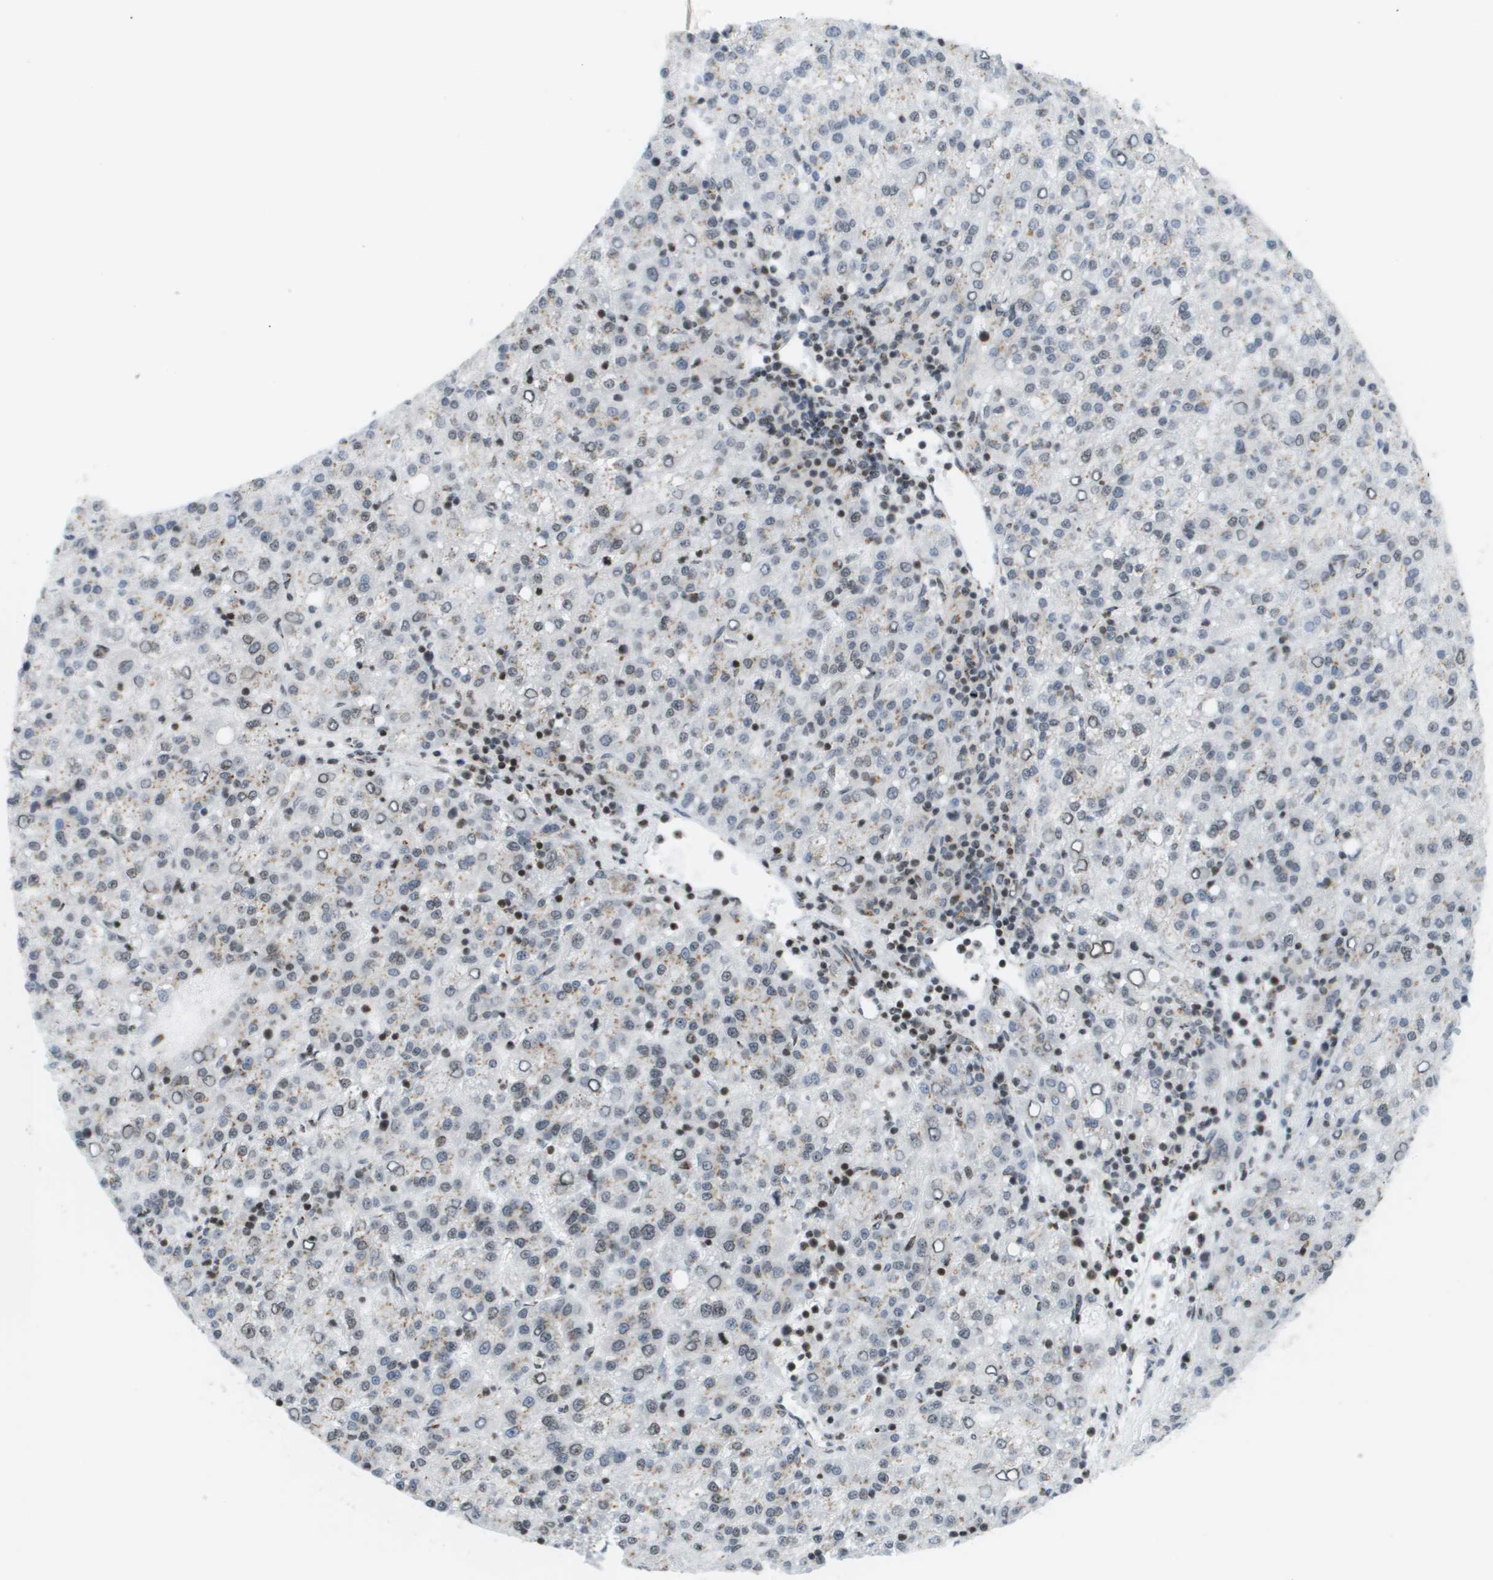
{"staining": {"intensity": "moderate", "quantity": "<25%", "location": "nuclear"}, "tissue": "liver cancer", "cell_type": "Tumor cells", "image_type": "cancer", "snomed": [{"axis": "morphology", "description": "Carcinoma, Hepatocellular, NOS"}, {"axis": "topography", "description": "Liver"}], "caption": "IHC (DAB) staining of human liver hepatocellular carcinoma reveals moderate nuclear protein staining in about <25% of tumor cells. (DAB IHC, brown staining for protein, blue staining for nuclei).", "gene": "EVC", "patient": {"sex": "female", "age": 58}}